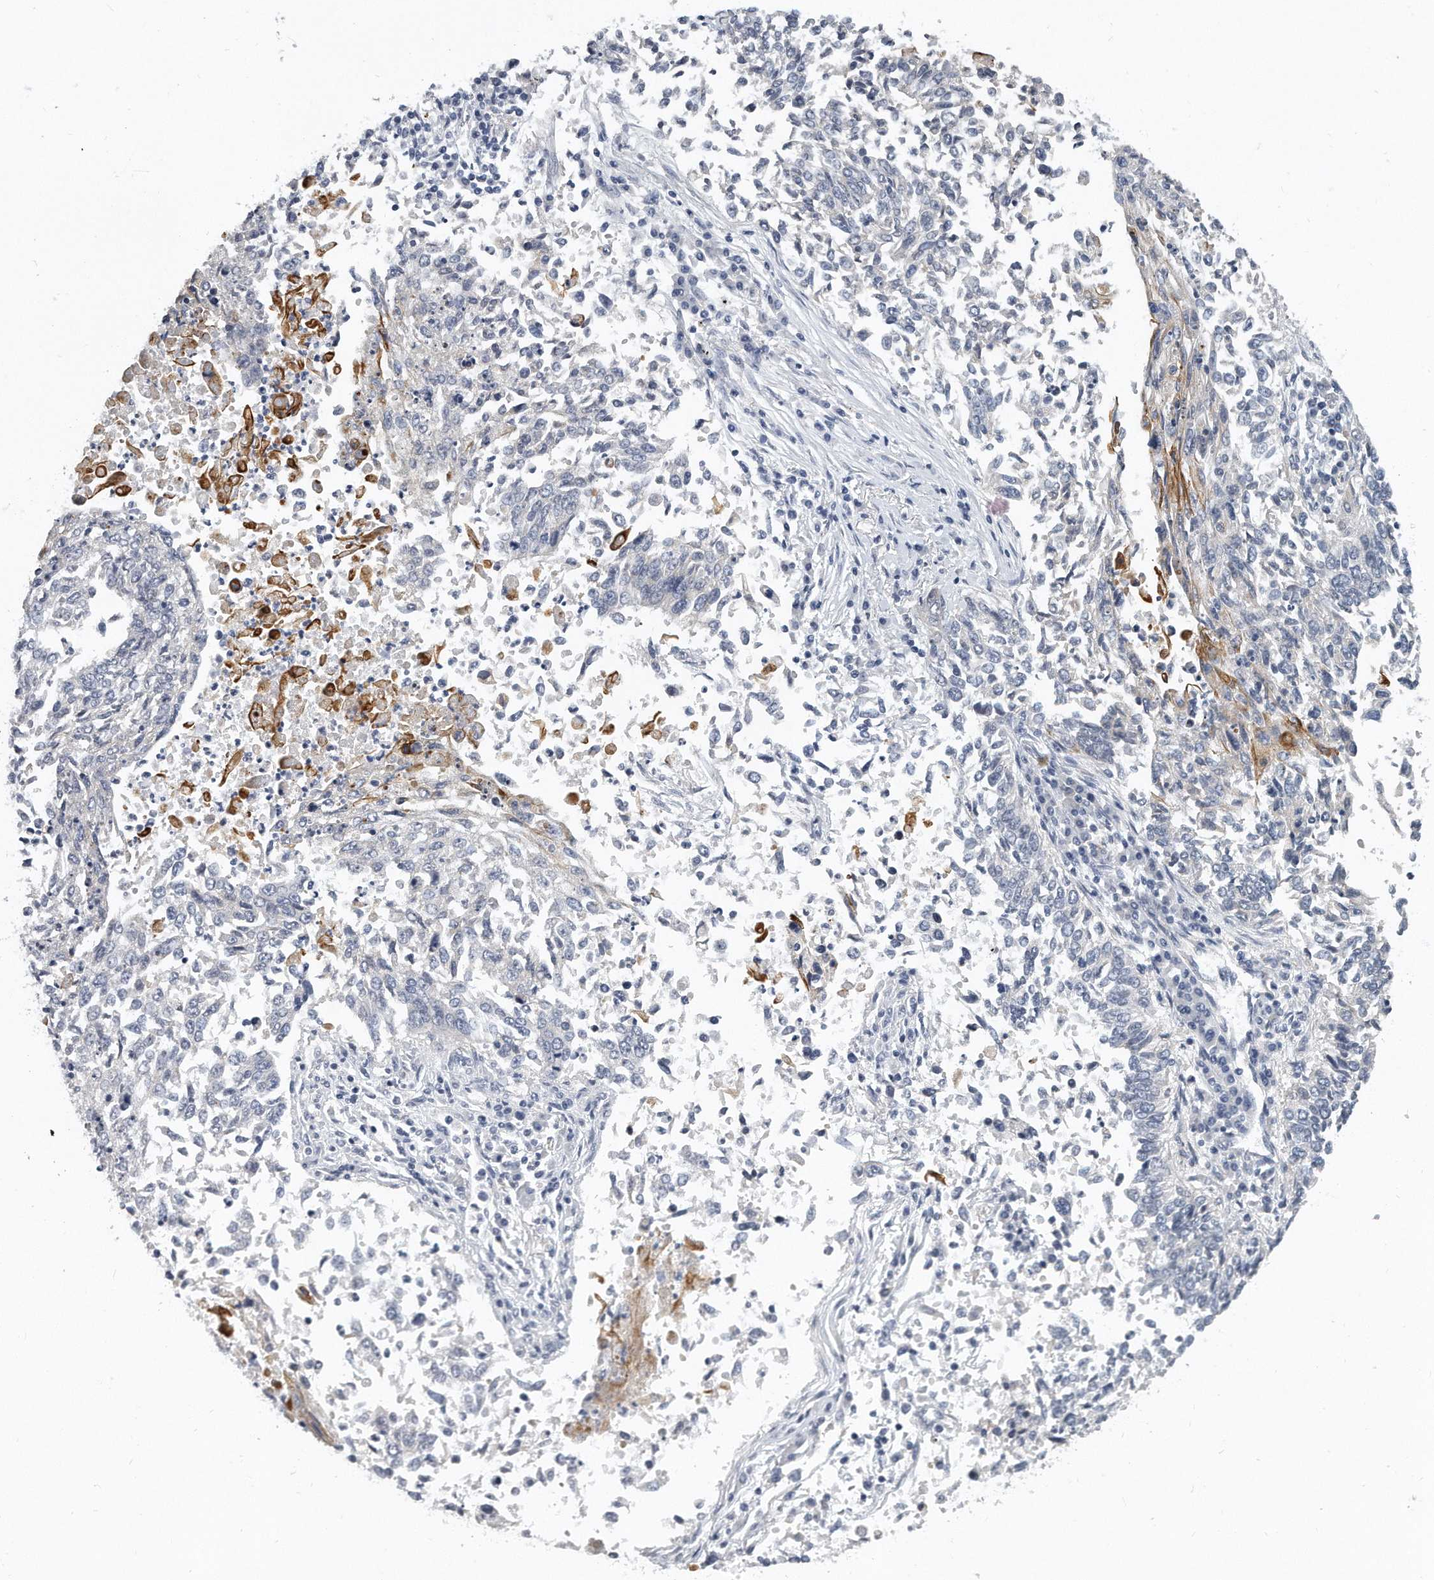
{"staining": {"intensity": "negative", "quantity": "none", "location": "none"}, "tissue": "lung cancer", "cell_type": "Tumor cells", "image_type": "cancer", "snomed": [{"axis": "morphology", "description": "Normal tissue, NOS"}, {"axis": "morphology", "description": "Squamous cell carcinoma, NOS"}, {"axis": "topography", "description": "Cartilage tissue"}, {"axis": "topography", "description": "Bronchus"}, {"axis": "topography", "description": "Lung"}, {"axis": "topography", "description": "Peripheral nerve tissue"}], "caption": "Tumor cells show no significant protein staining in lung cancer.", "gene": "KLHL7", "patient": {"sex": "female", "age": 49}}